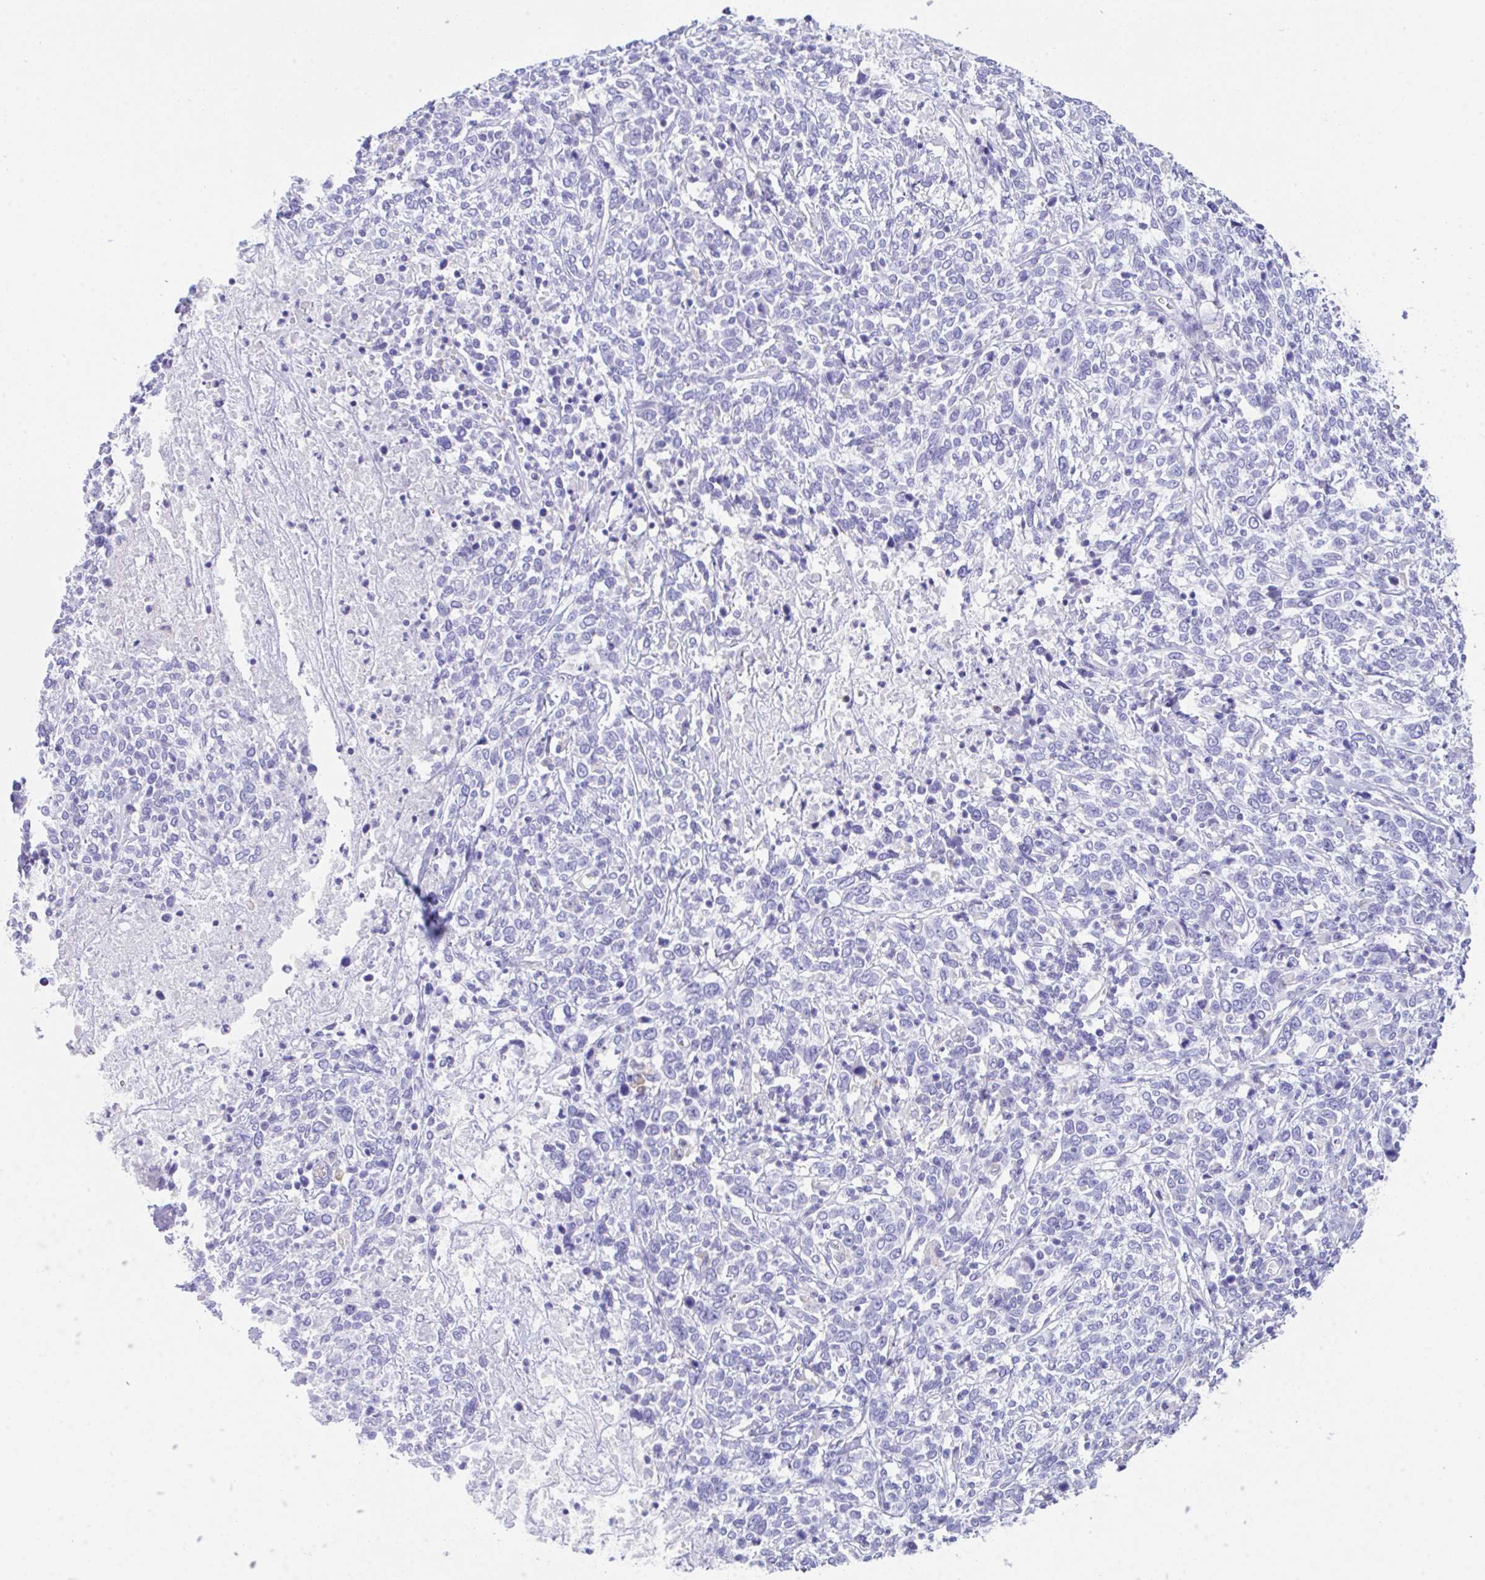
{"staining": {"intensity": "negative", "quantity": "none", "location": "none"}, "tissue": "cervical cancer", "cell_type": "Tumor cells", "image_type": "cancer", "snomed": [{"axis": "morphology", "description": "Squamous cell carcinoma, NOS"}, {"axis": "topography", "description": "Cervix"}], "caption": "This micrograph is of cervical cancer (squamous cell carcinoma) stained with IHC to label a protein in brown with the nuclei are counter-stained blue. There is no positivity in tumor cells. Nuclei are stained in blue.", "gene": "NDUFAF8", "patient": {"sex": "female", "age": 46}}